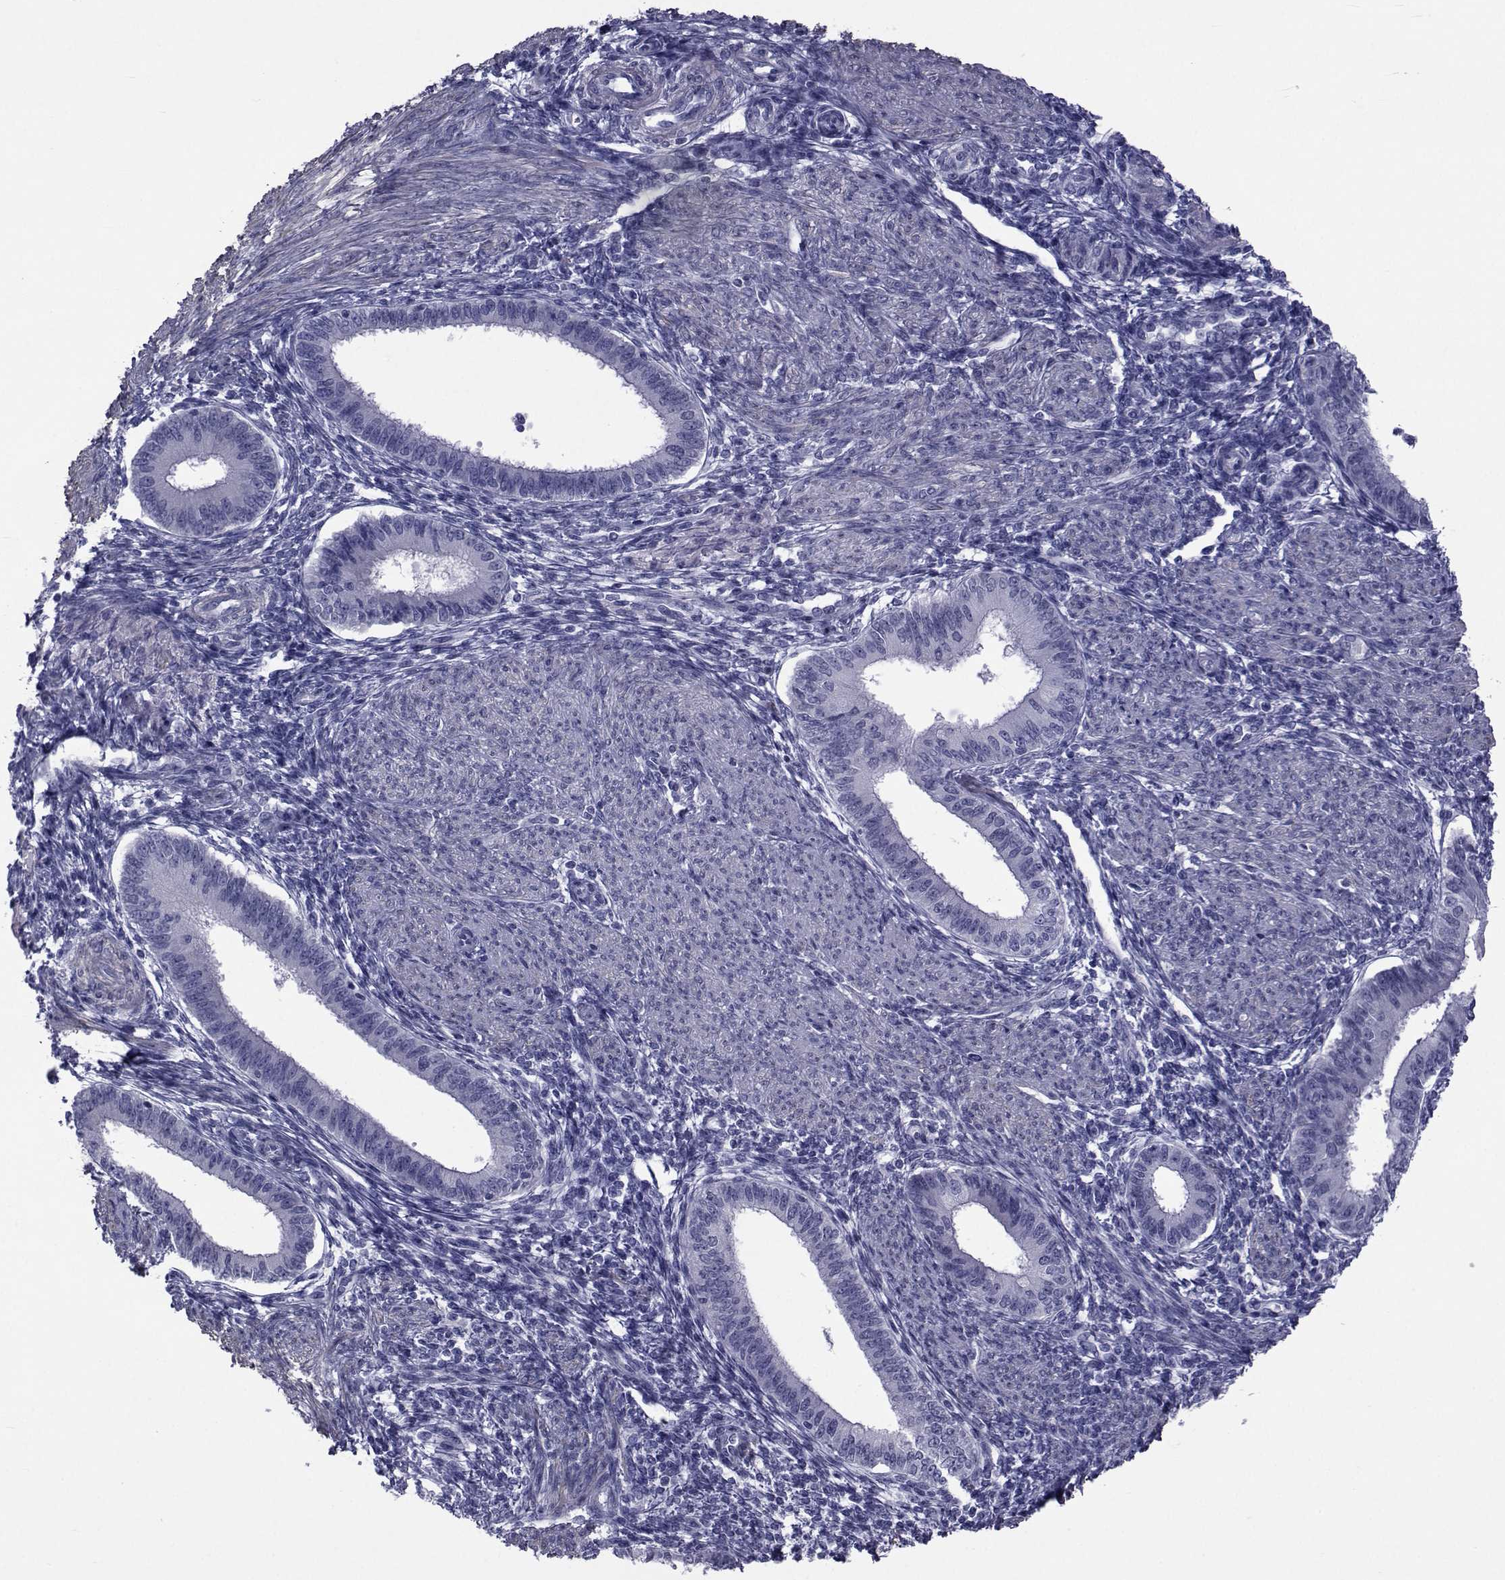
{"staining": {"intensity": "negative", "quantity": "none", "location": "none"}, "tissue": "endometrium", "cell_type": "Cells in endometrial stroma", "image_type": "normal", "snomed": [{"axis": "morphology", "description": "Normal tissue, NOS"}, {"axis": "topography", "description": "Endometrium"}], "caption": "IHC photomicrograph of benign endometrium stained for a protein (brown), which displays no expression in cells in endometrial stroma.", "gene": "GKAP1", "patient": {"sex": "female", "age": 39}}